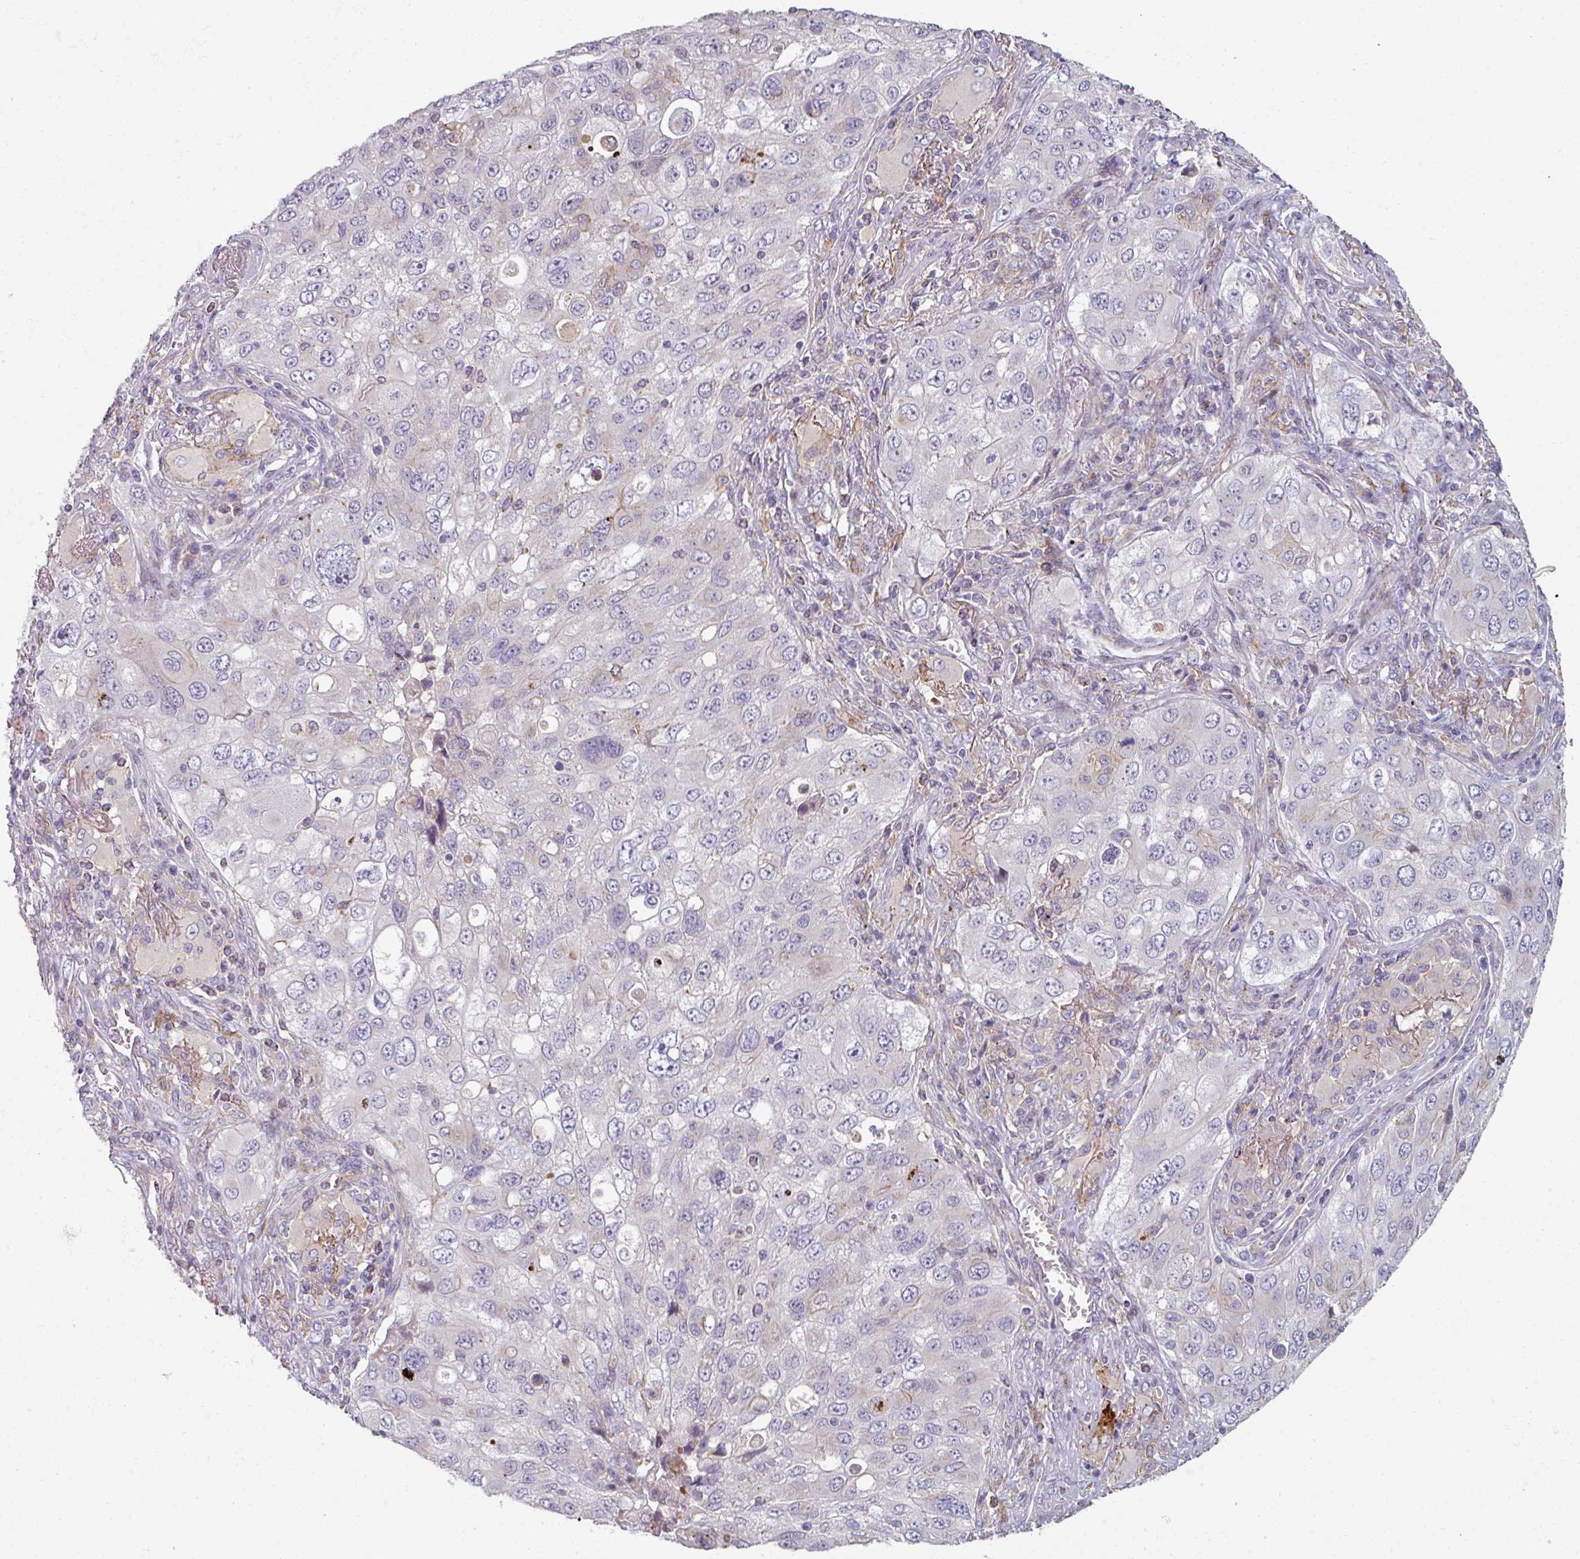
{"staining": {"intensity": "negative", "quantity": "none", "location": "none"}, "tissue": "lung cancer", "cell_type": "Tumor cells", "image_type": "cancer", "snomed": [{"axis": "morphology", "description": "Adenocarcinoma, NOS"}, {"axis": "morphology", "description": "Adenocarcinoma, metastatic, NOS"}, {"axis": "topography", "description": "Lymph node"}, {"axis": "topography", "description": "Lung"}], "caption": "DAB (3,3'-diaminobenzidine) immunohistochemical staining of human metastatic adenocarcinoma (lung) shows no significant staining in tumor cells.", "gene": "WSB2", "patient": {"sex": "female", "age": 42}}